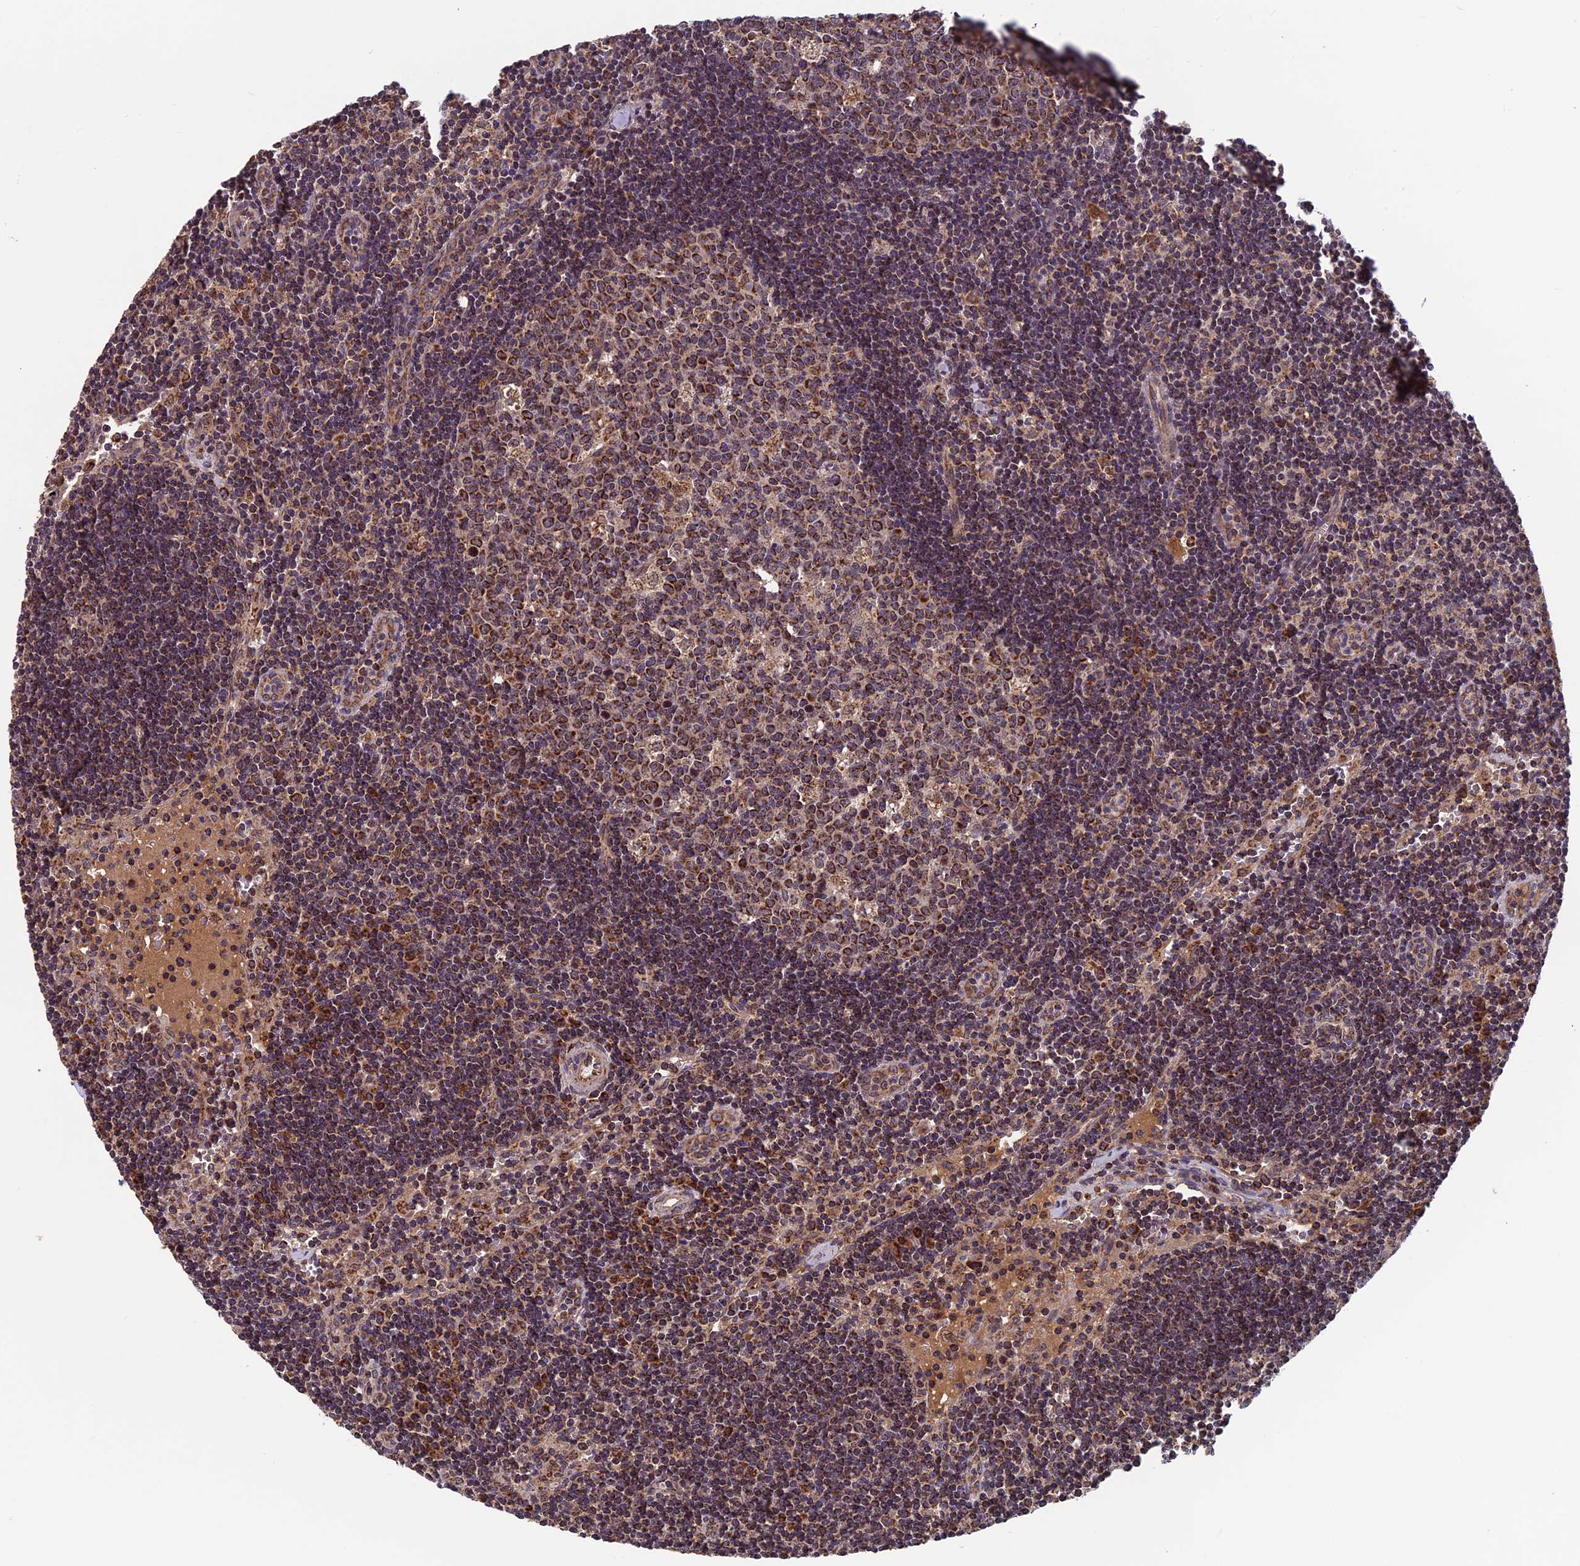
{"staining": {"intensity": "moderate", "quantity": "25%-75%", "location": "cytoplasmic/membranous"}, "tissue": "lymph node", "cell_type": "Germinal center cells", "image_type": "normal", "snomed": [{"axis": "morphology", "description": "Normal tissue, NOS"}, {"axis": "topography", "description": "Lymph node"}], "caption": "About 25%-75% of germinal center cells in benign human lymph node exhibit moderate cytoplasmic/membranous protein expression as visualized by brown immunohistochemical staining.", "gene": "CCDC15", "patient": {"sex": "female", "age": 32}}